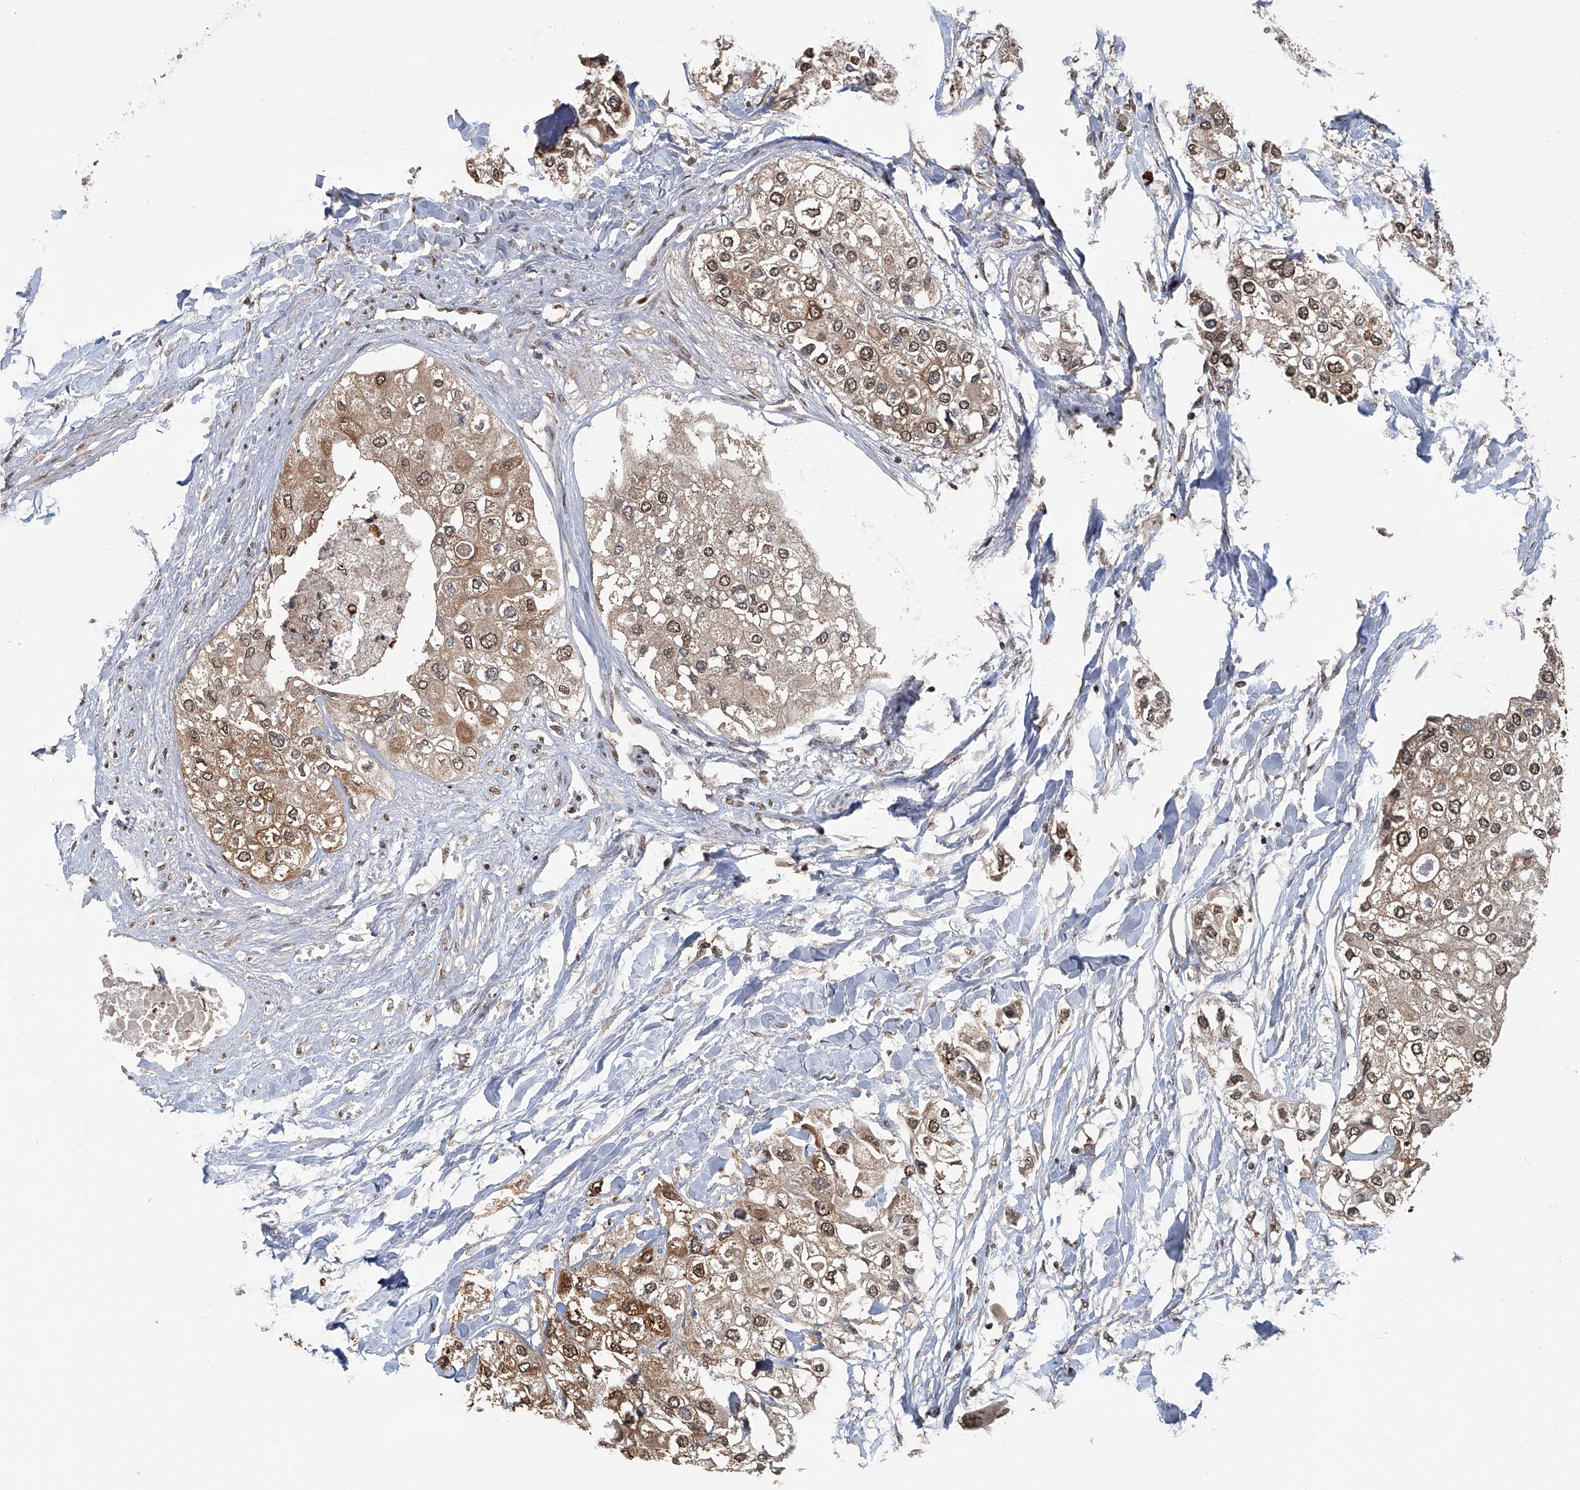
{"staining": {"intensity": "moderate", "quantity": ">75%", "location": "cytoplasmic/membranous,nuclear"}, "tissue": "urothelial cancer", "cell_type": "Tumor cells", "image_type": "cancer", "snomed": [{"axis": "morphology", "description": "Urothelial carcinoma, High grade"}, {"axis": "topography", "description": "Urinary bladder"}], "caption": "Immunohistochemistry (IHC) photomicrograph of human high-grade urothelial carcinoma stained for a protein (brown), which shows medium levels of moderate cytoplasmic/membranous and nuclear expression in about >75% of tumor cells.", "gene": "GPR132", "patient": {"sex": "male", "age": 64}}